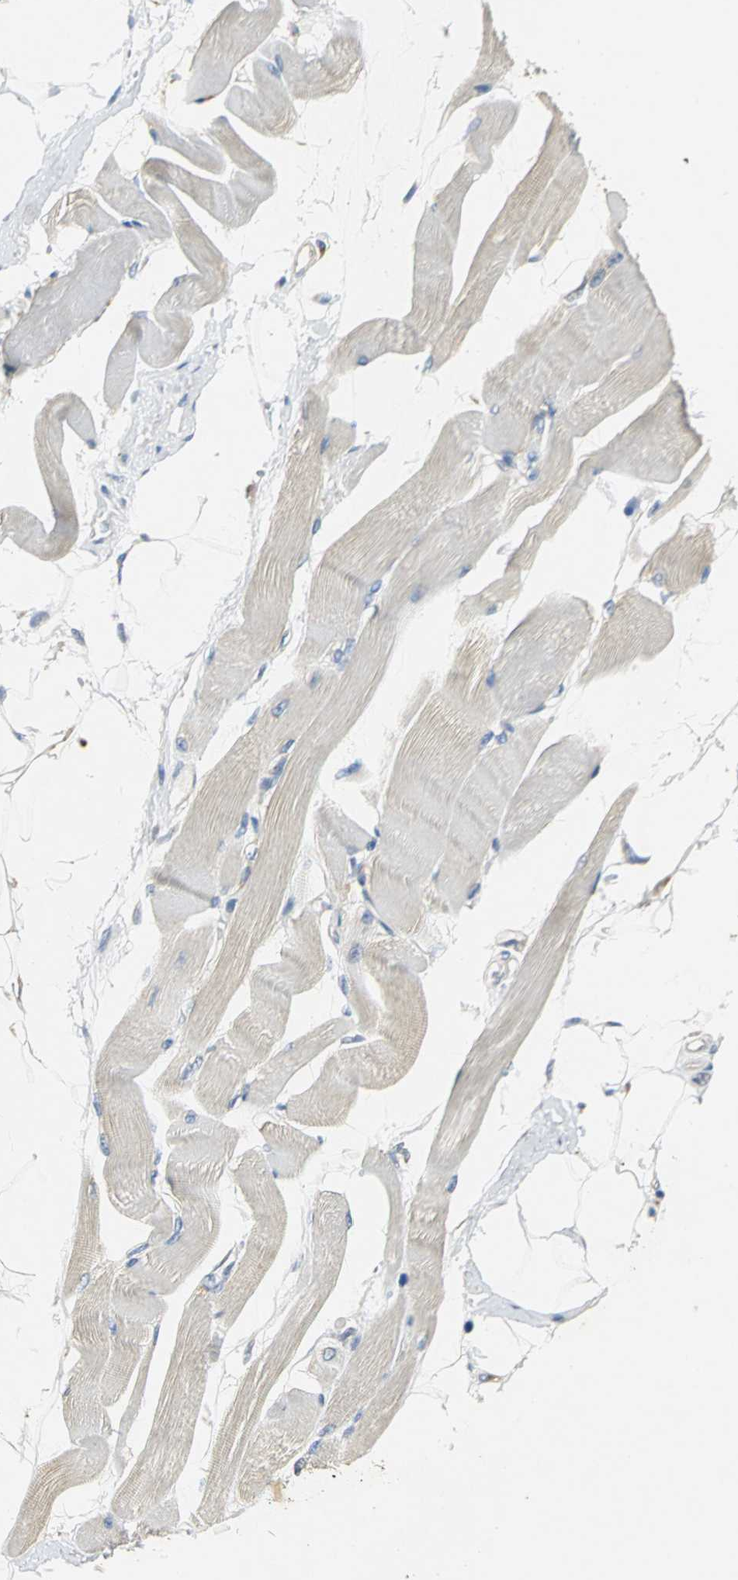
{"staining": {"intensity": "negative", "quantity": "none", "location": "none"}, "tissue": "skeletal muscle", "cell_type": "Myocytes", "image_type": "normal", "snomed": [{"axis": "morphology", "description": "Normal tissue, NOS"}, {"axis": "topography", "description": "Skeletal muscle"}, {"axis": "topography", "description": "Peripheral nerve tissue"}], "caption": "High magnification brightfield microscopy of benign skeletal muscle stained with DAB (3,3'-diaminobenzidine) (brown) and counterstained with hematoxylin (blue): myocytes show no significant expression.", "gene": "IL17RB", "patient": {"sex": "female", "age": 84}}